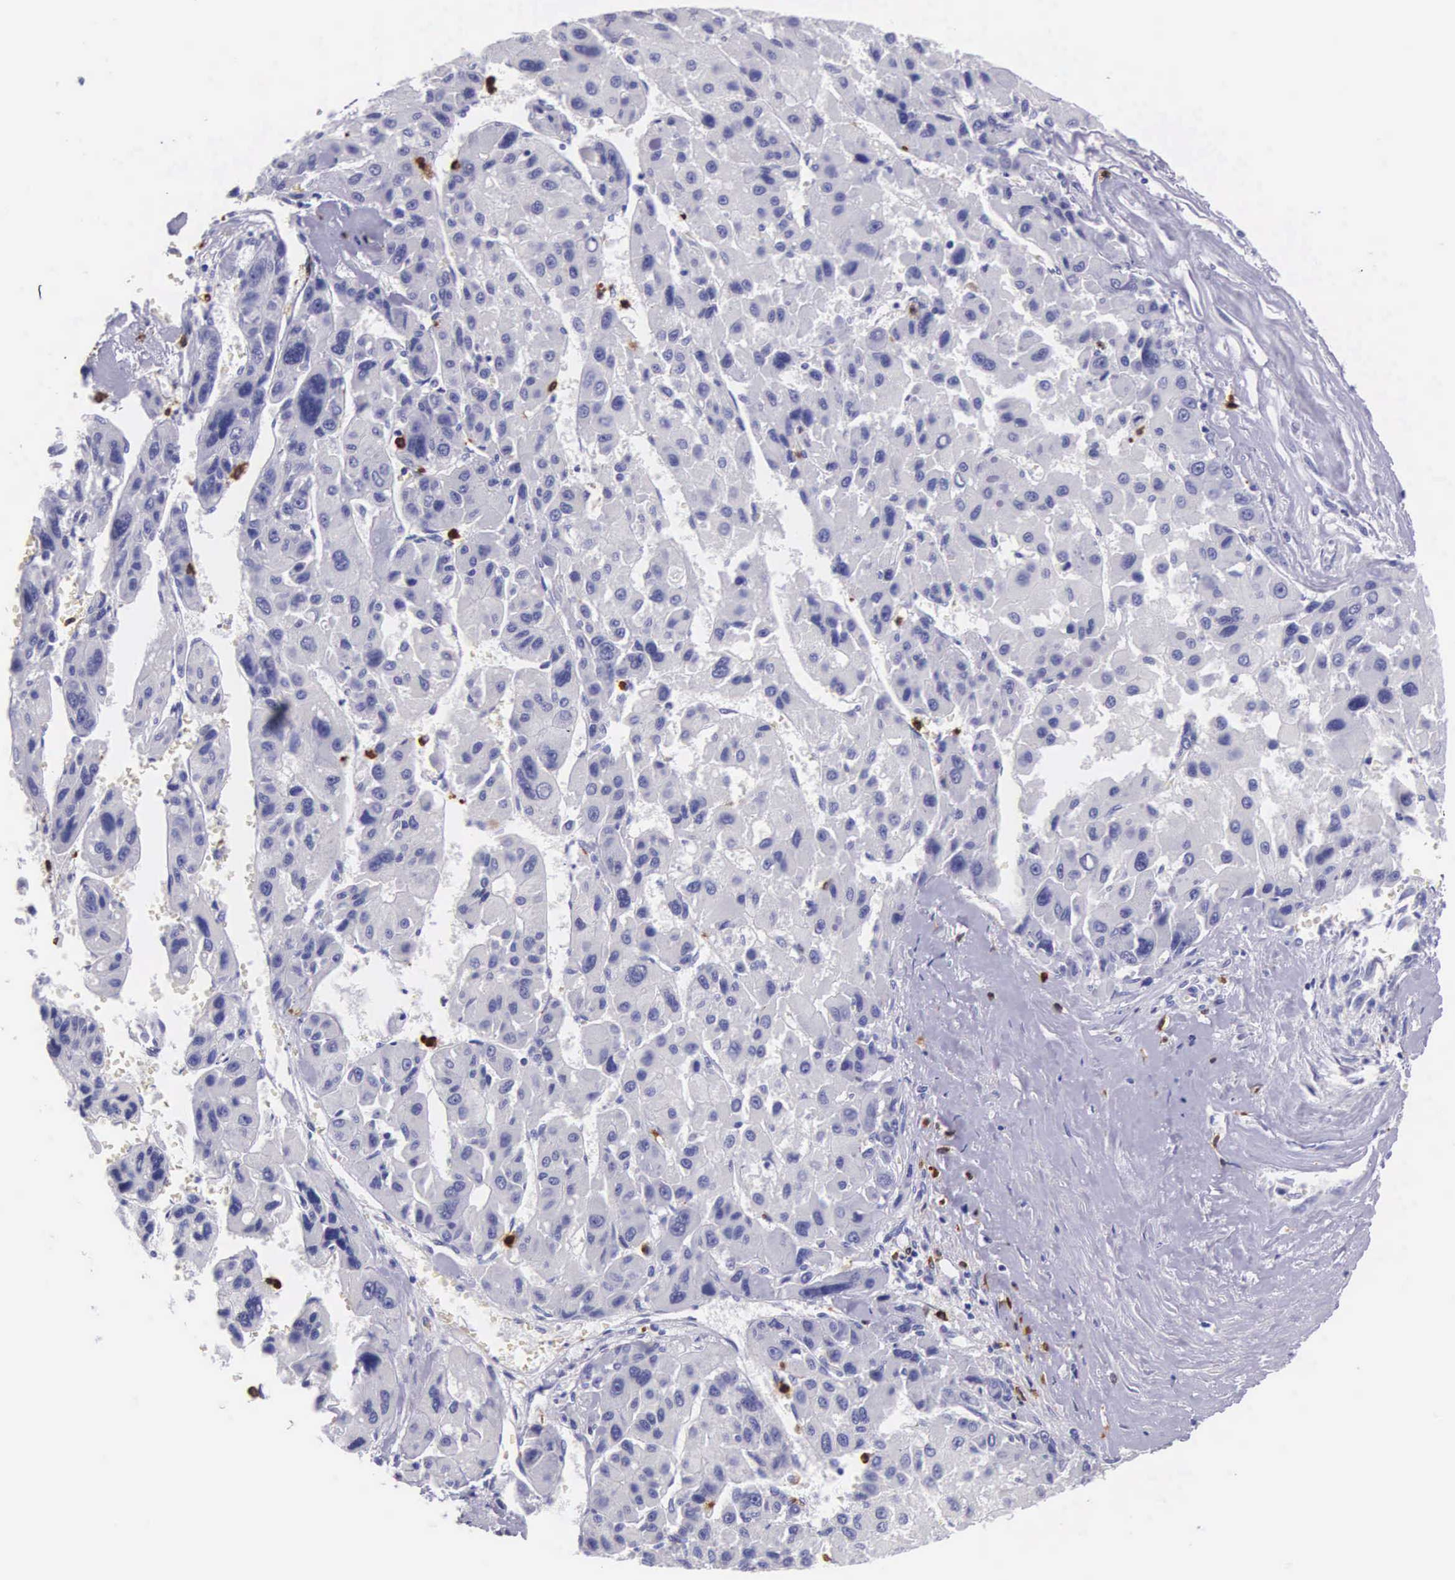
{"staining": {"intensity": "negative", "quantity": "none", "location": "none"}, "tissue": "liver cancer", "cell_type": "Tumor cells", "image_type": "cancer", "snomed": [{"axis": "morphology", "description": "Carcinoma, Hepatocellular, NOS"}, {"axis": "topography", "description": "Liver"}], "caption": "The image displays no significant positivity in tumor cells of liver cancer (hepatocellular carcinoma). (DAB (3,3'-diaminobenzidine) immunohistochemistry visualized using brightfield microscopy, high magnification).", "gene": "FCN1", "patient": {"sex": "male", "age": 64}}